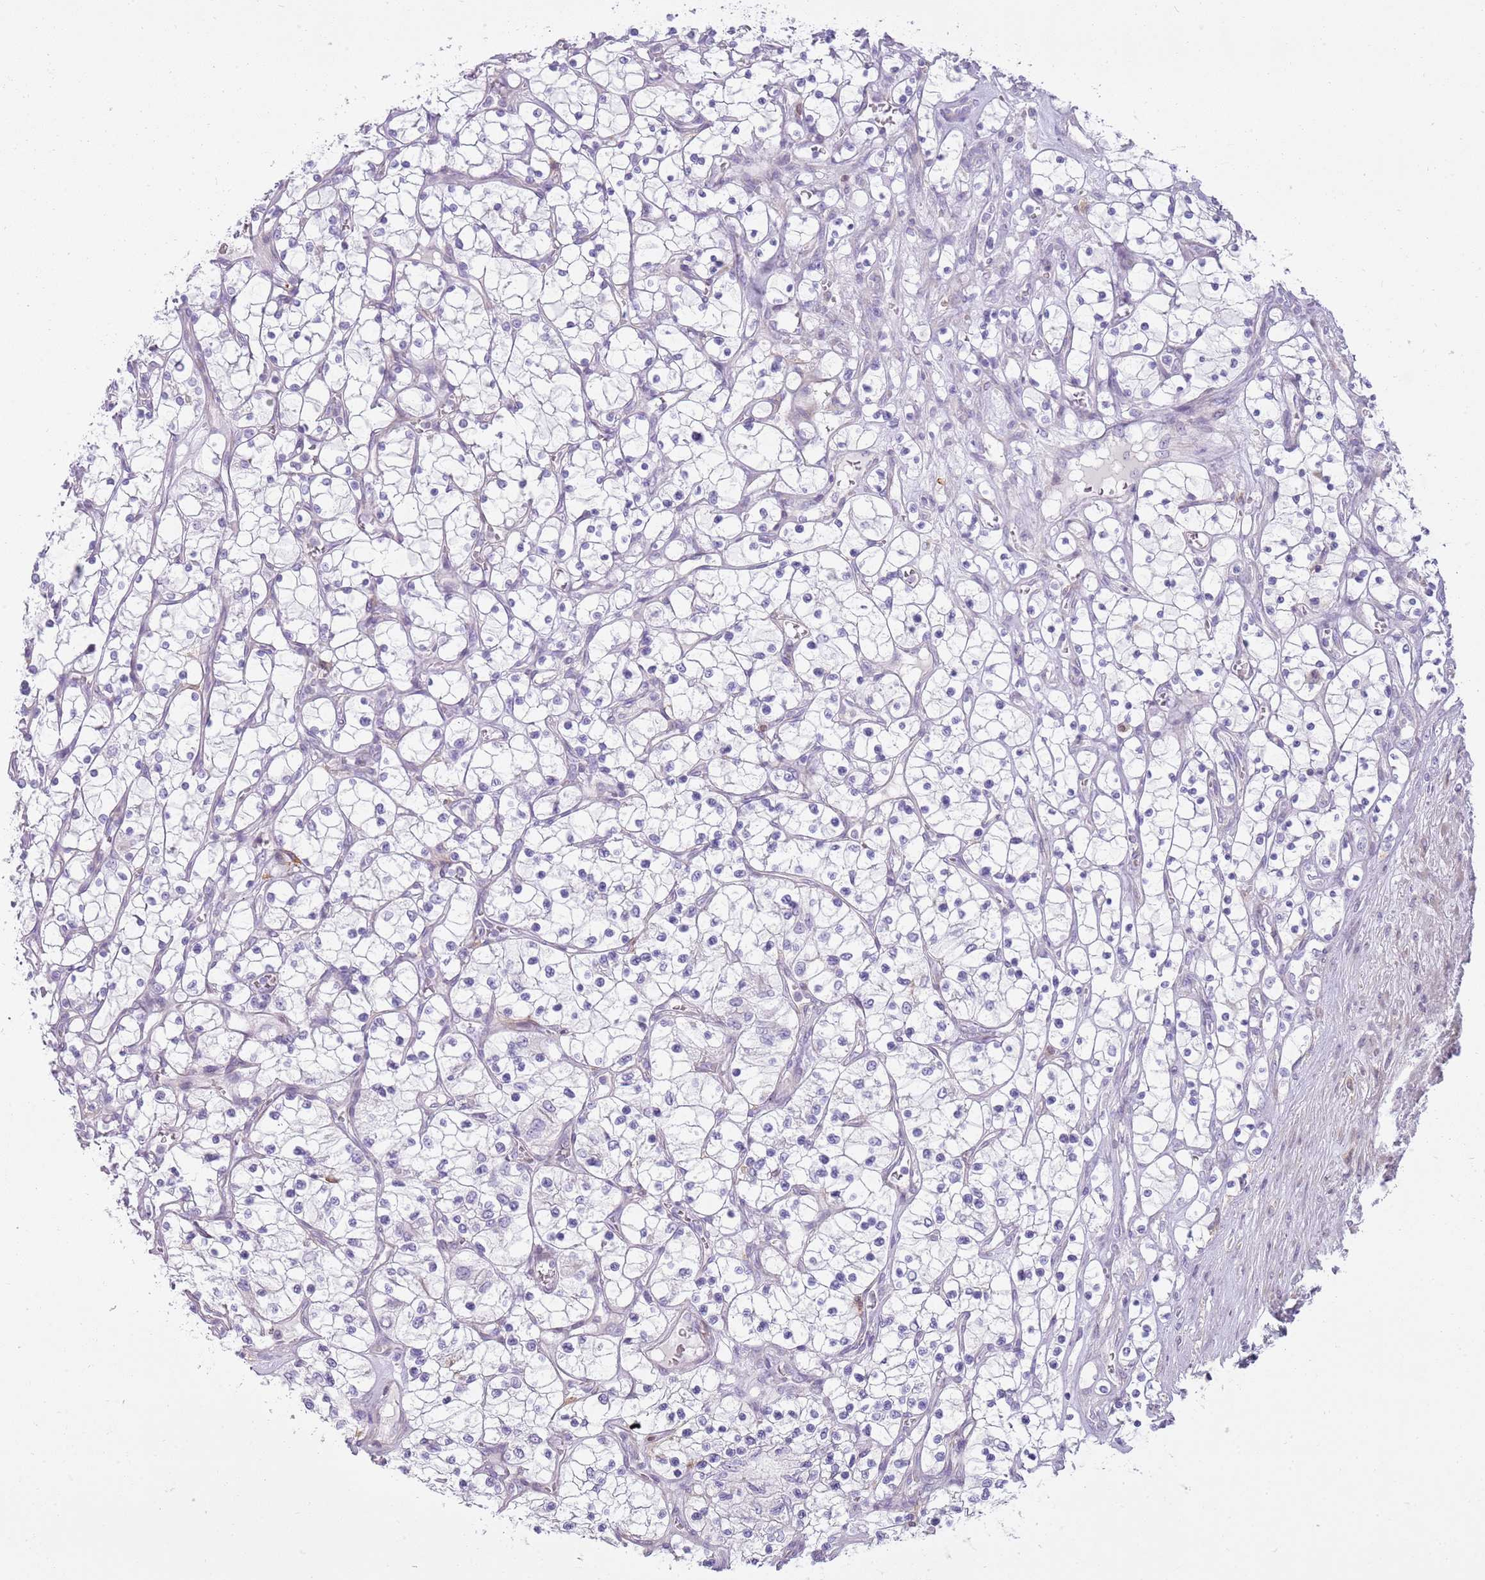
{"staining": {"intensity": "negative", "quantity": "none", "location": "none"}, "tissue": "renal cancer", "cell_type": "Tumor cells", "image_type": "cancer", "snomed": [{"axis": "morphology", "description": "Adenocarcinoma, NOS"}, {"axis": "topography", "description": "Kidney"}], "caption": "Immunohistochemical staining of renal cancer displays no significant staining in tumor cells.", "gene": "DIPK1C", "patient": {"sex": "female", "age": 69}}